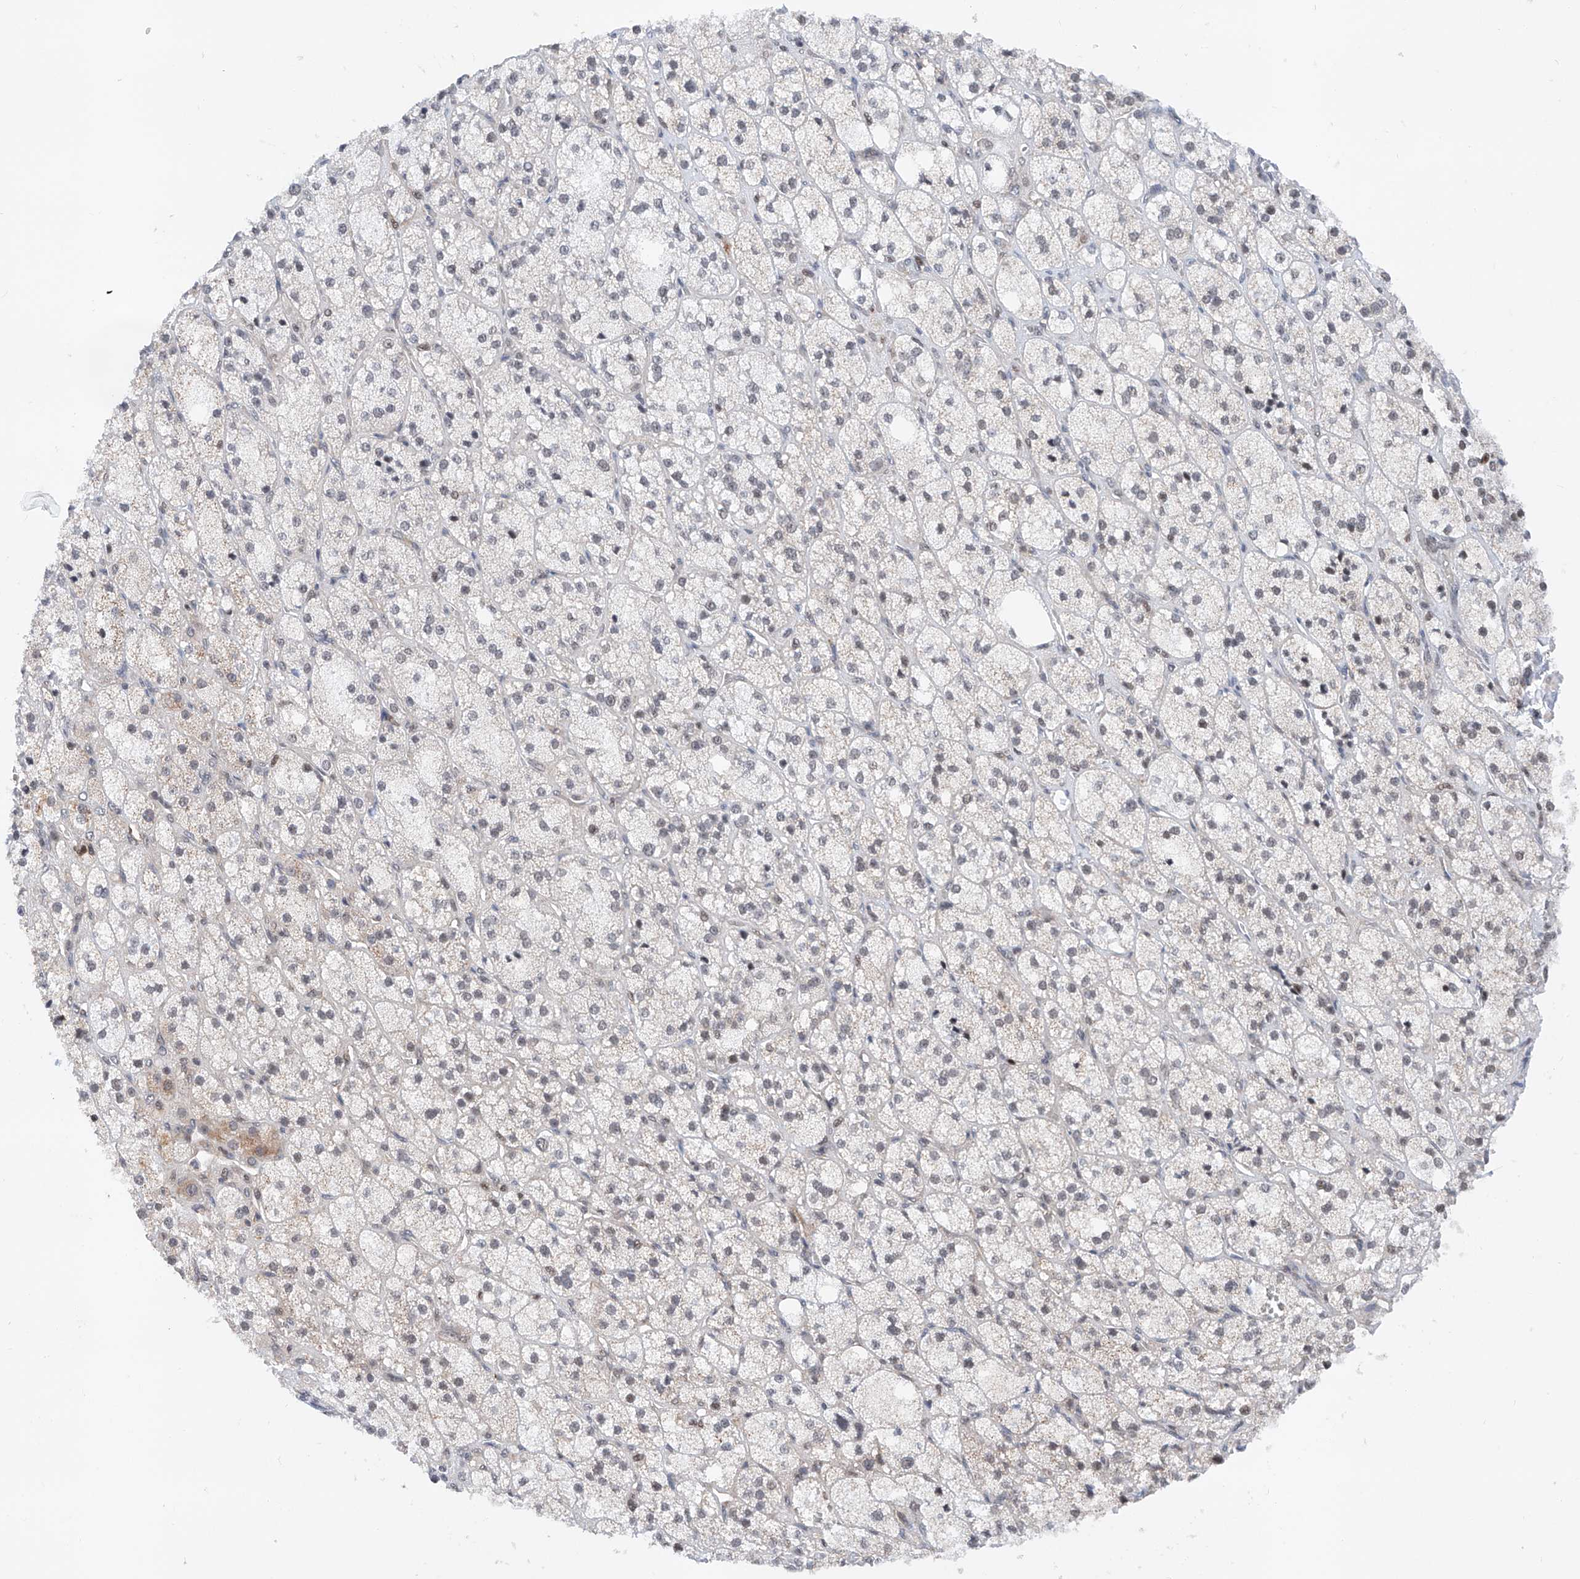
{"staining": {"intensity": "weak", "quantity": "<25%", "location": "nuclear"}, "tissue": "adrenal gland", "cell_type": "Glandular cells", "image_type": "normal", "snomed": [{"axis": "morphology", "description": "Normal tissue, NOS"}, {"axis": "topography", "description": "Adrenal gland"}], "caption": "High magnification brightfield microscopy of normal adrenal gland stained with DAB (3,3'-diaminobenzidine) (brown) and counterstained with hematoxylin (blue): glandular cells show no significant expression. Brightfield microscopy of immunohistochemistry (IHC) stained with DAB (3,3'-diaminobenzidine) (brown) and hematoxylin (blue), captured at high magnification.", "gene": "SNRNP200", "patient": {"sex": "male", "age": 61}}